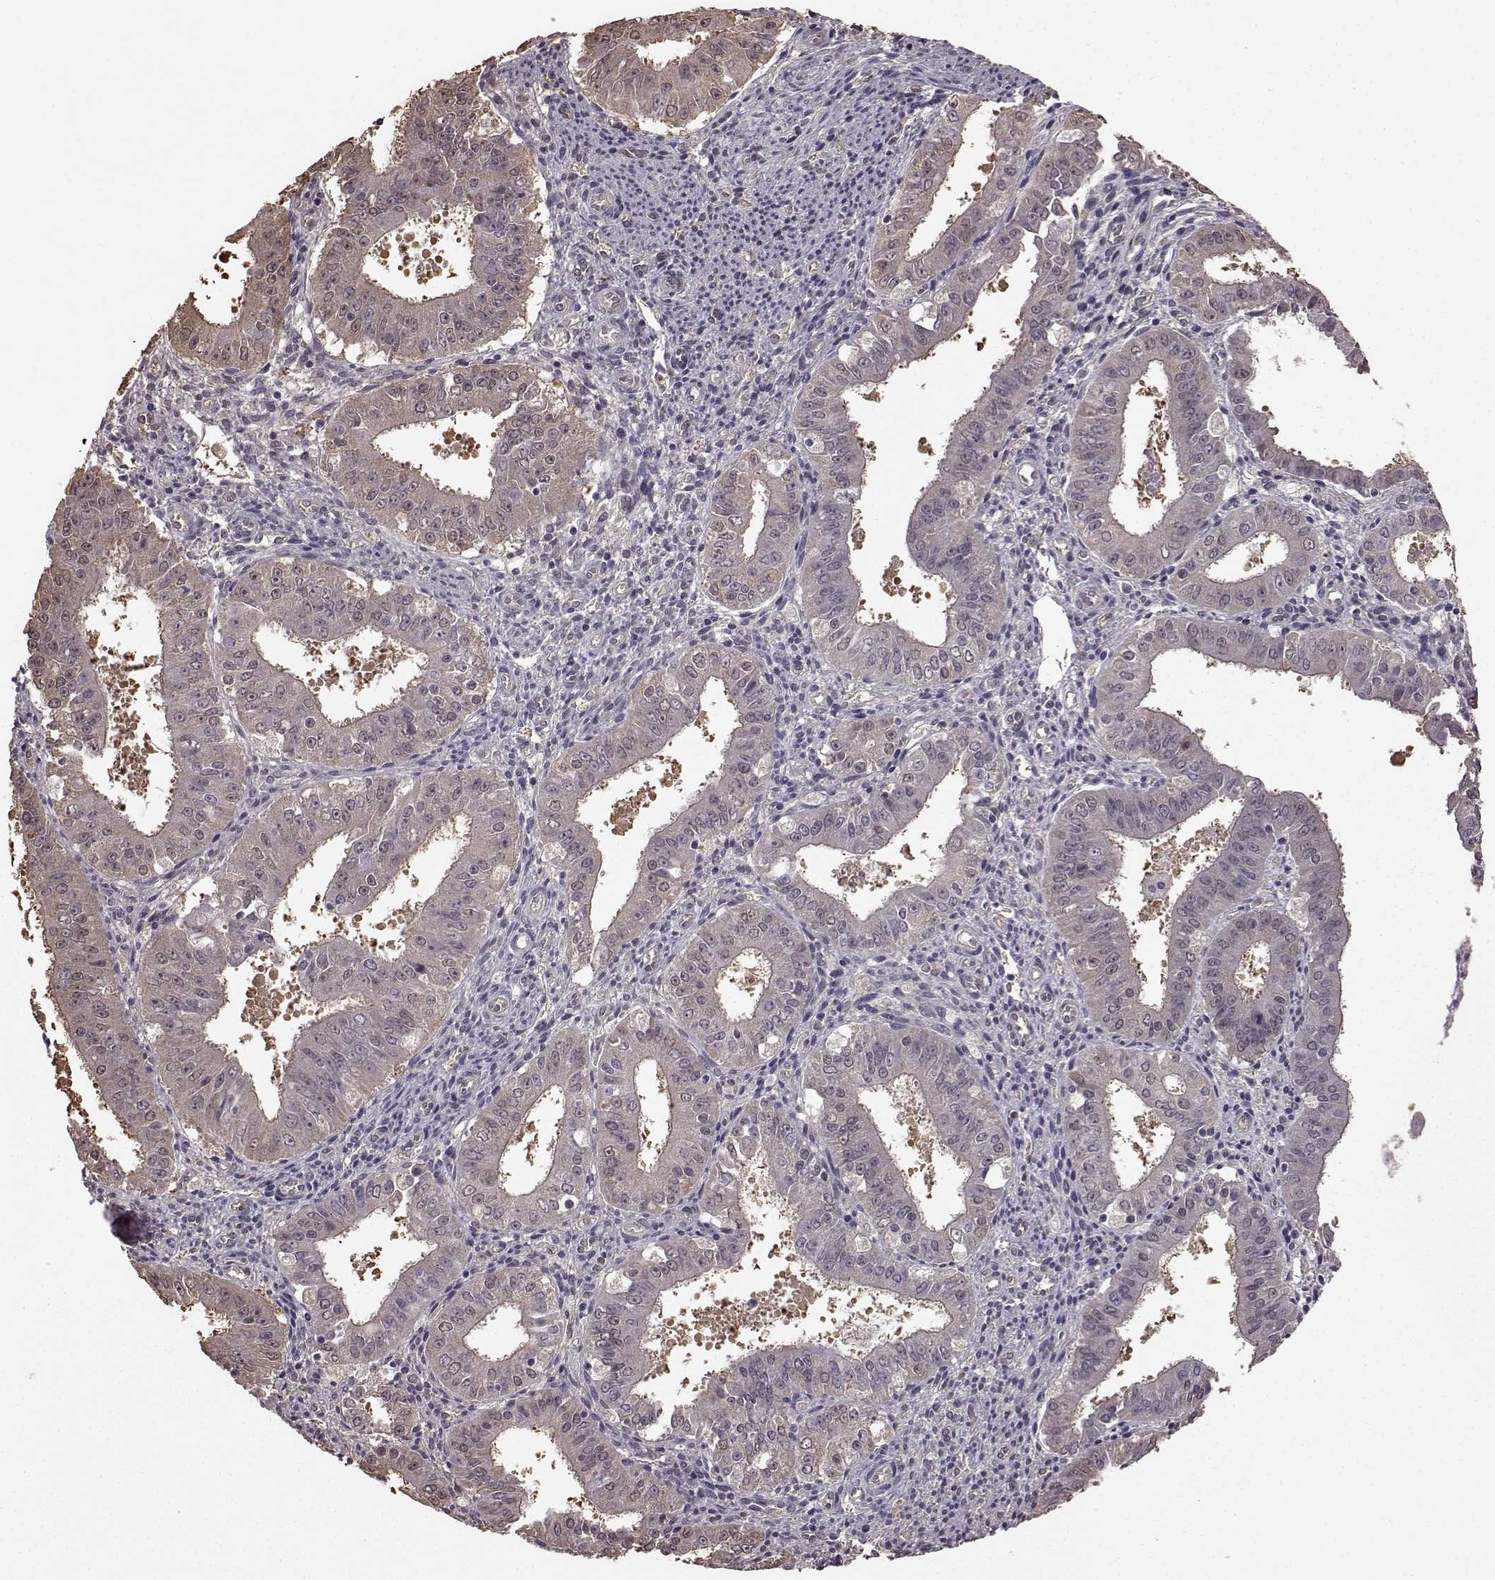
{"staining": {"intensity": "weak", "quantity": "<25%", "location": "cytoplasmic/membranous"}, "tissue": "ovarian cancer", "cell_type": "Tumor cells", "image_type": "cancer", "snomed": [{"axis": "morphology", "description": "Carcinoma, endometroid"}, {"axis": "topography", "description": "Ovary"}], "caption": "This is a micrograph of IHC staining of endometroid carcinoma (ovarian), which shows no expression in tumor cells.", "gene": "NME1-NME2", "patient": {"sex": "female", "age": 42}}